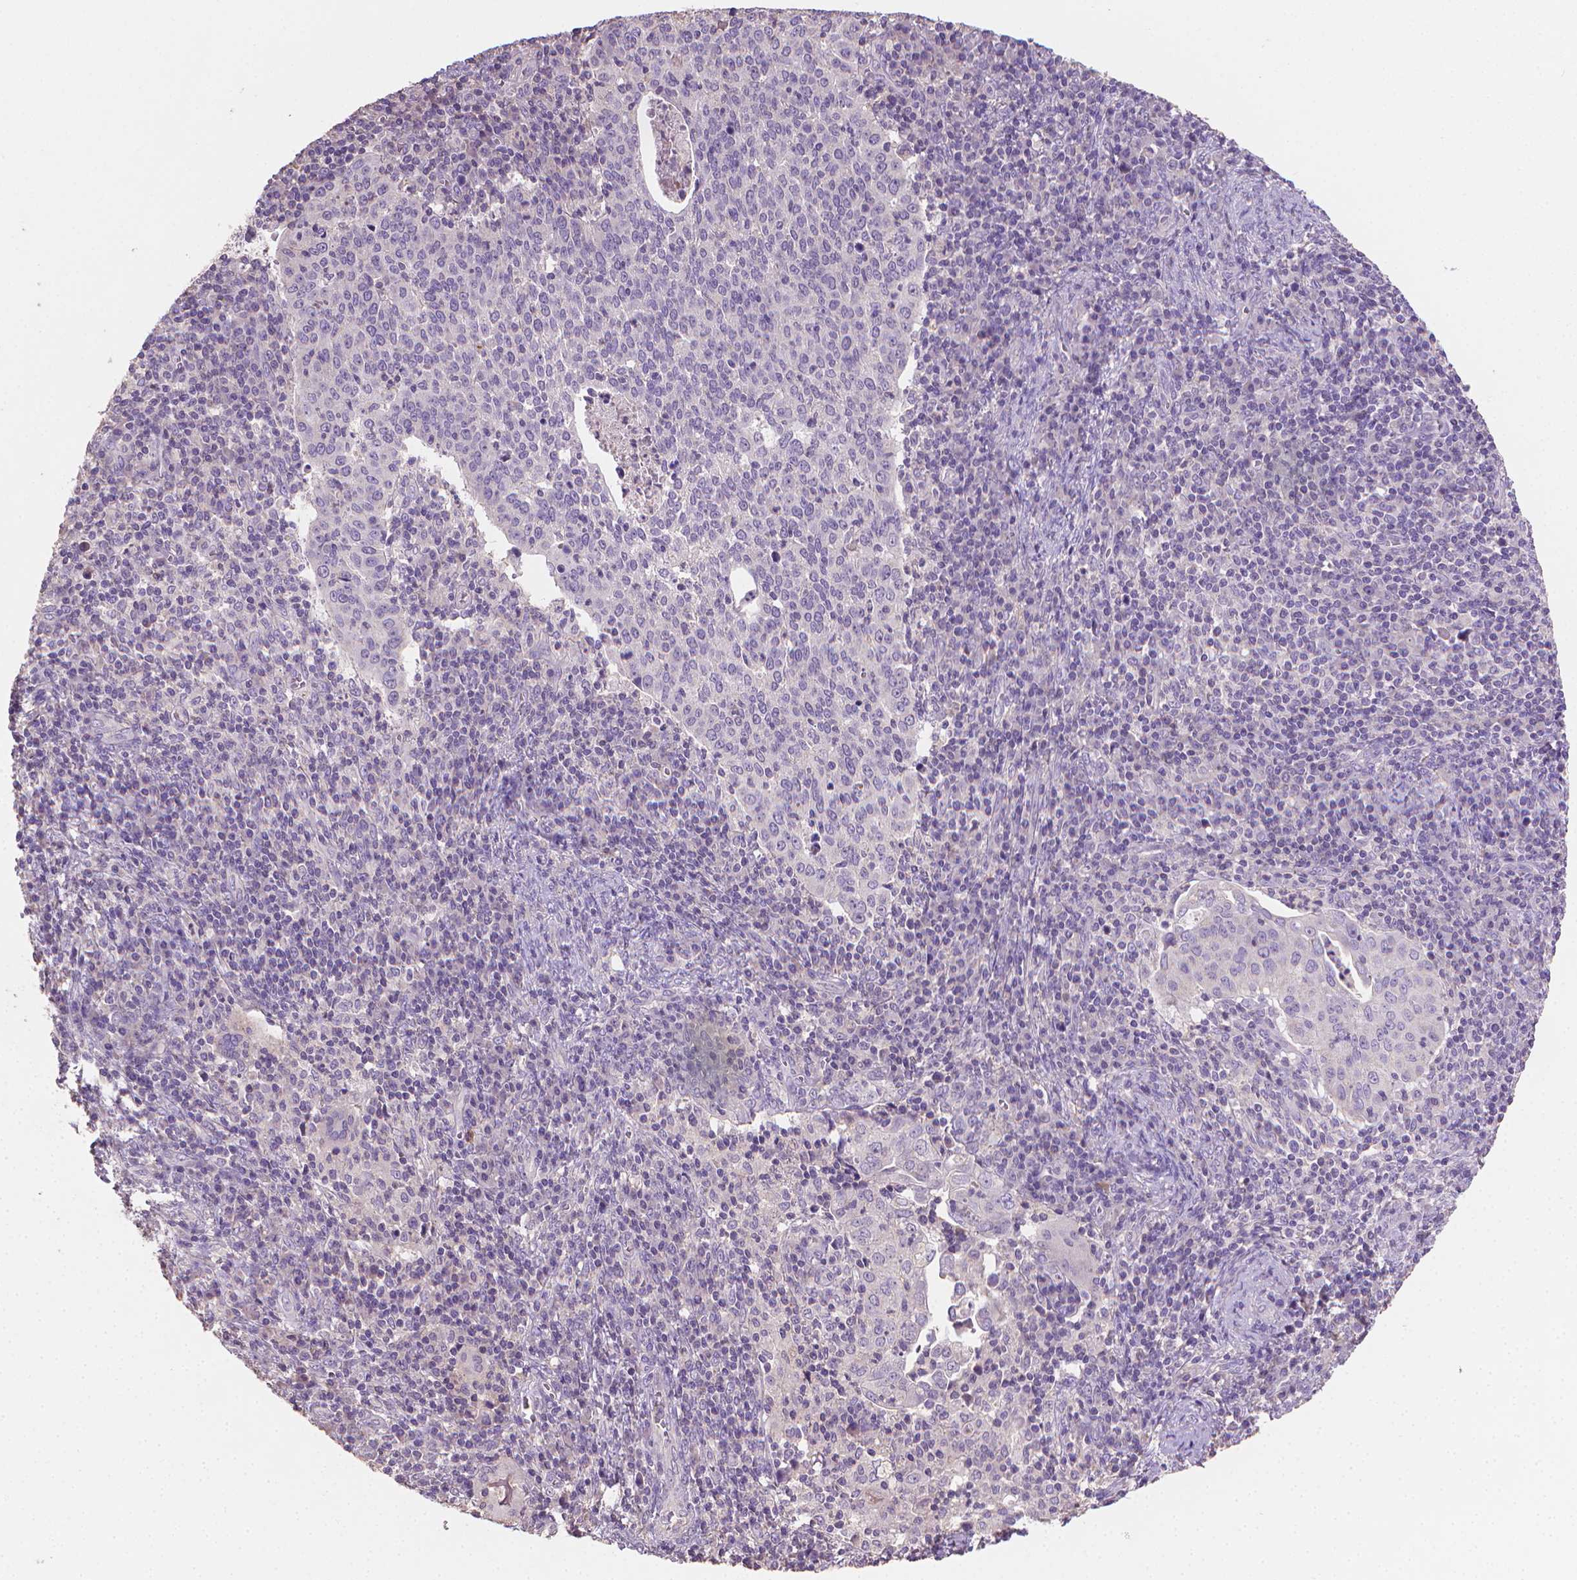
{"staining": {"intensity": "negative", "quantity": "none", "location": "none"}, "tissue": "cervical cancer", "cell_type": "Tumor cells", "image_type": "cancer", "snomed": [{"axis": "morphology", "description": "Squamous cell carcinoma, NOS"}, {"axis": "topography", "description": "Cervix"}], "caption": "IHC photomicrograph of neoplastic tissue: human cervical cancer stained with DAB (3,3'-diaminobenzidine) reveals no significant protein positivity in tumor cells.", "gene": "CATIP", "patient": {"sex": "female", "age": 39}}